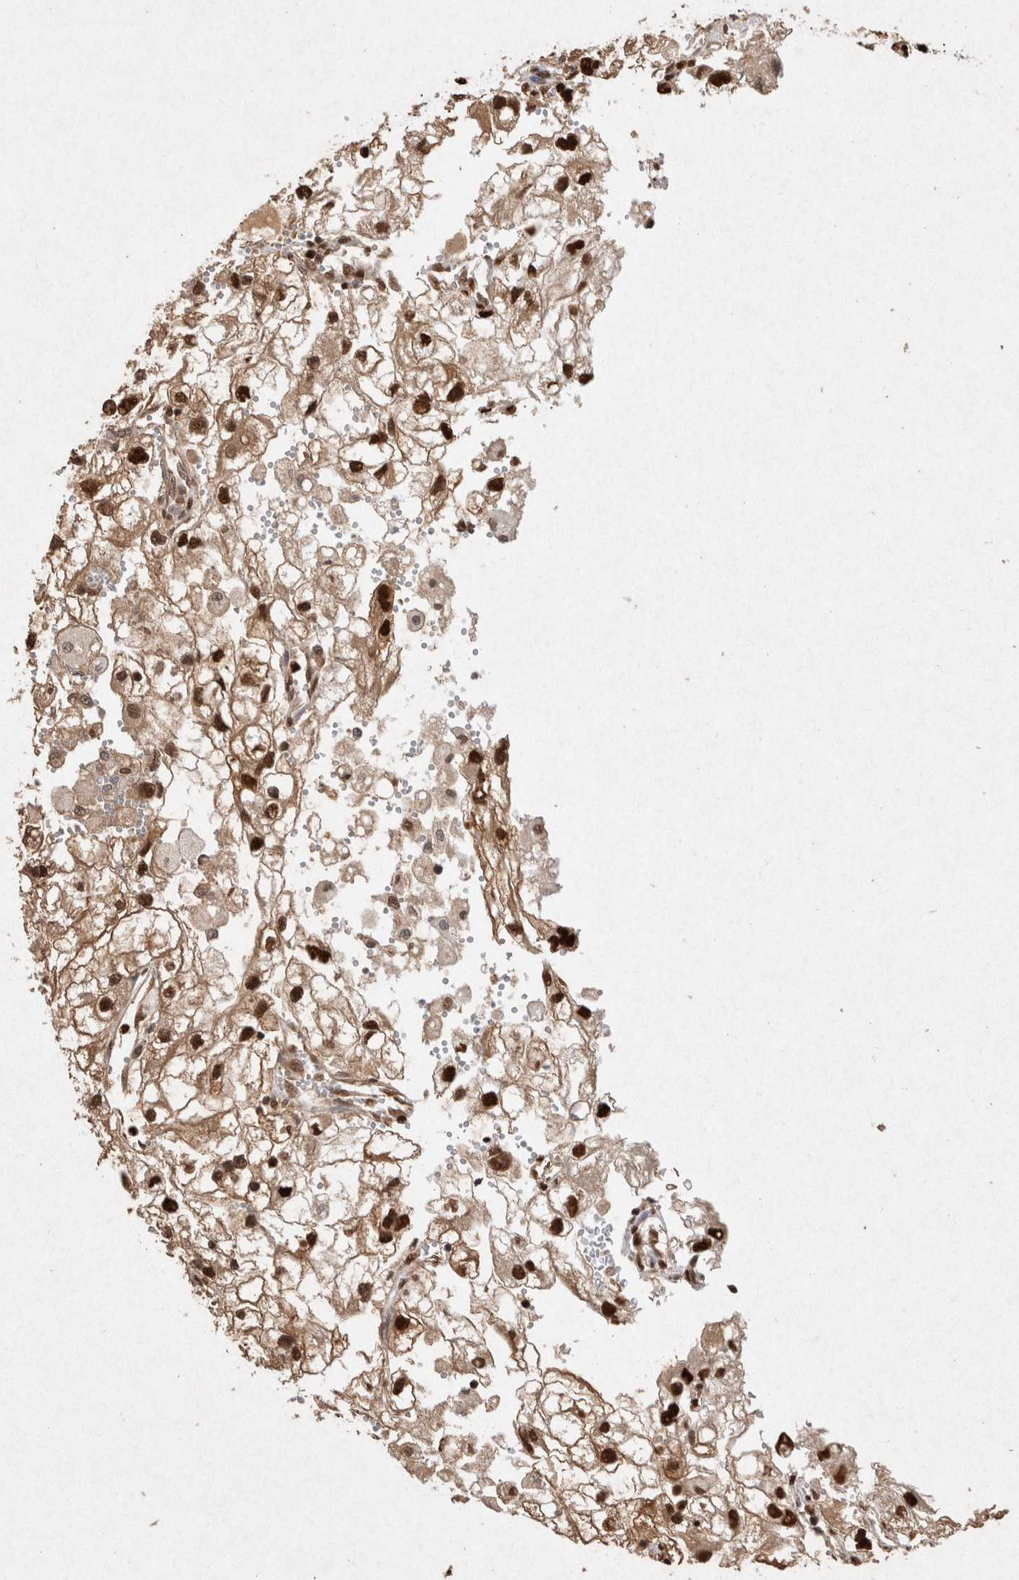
{"staining": {"intensity": "strong", "quantity": ">75%", "location": "cytoplasmic/membranous,nuclear"}, "tissue": "renal cancer", "cell_type": "Tumor cells", "image_type": "cancer", "snomed": [{"axis": "morphology", "description": "Adenocarcinoma, NOS"}, {"axis": "topography", "description": "Kidney"}], "caption": "This is an image of immunohistochemistry staining of renal cancer (adenocarcinoma), which shows strong positivity in the cytoplasmic/membranous and nuclear of tumor cells.", "gene": "HDGF", "patient": {"sex": "female", "age": 70}}